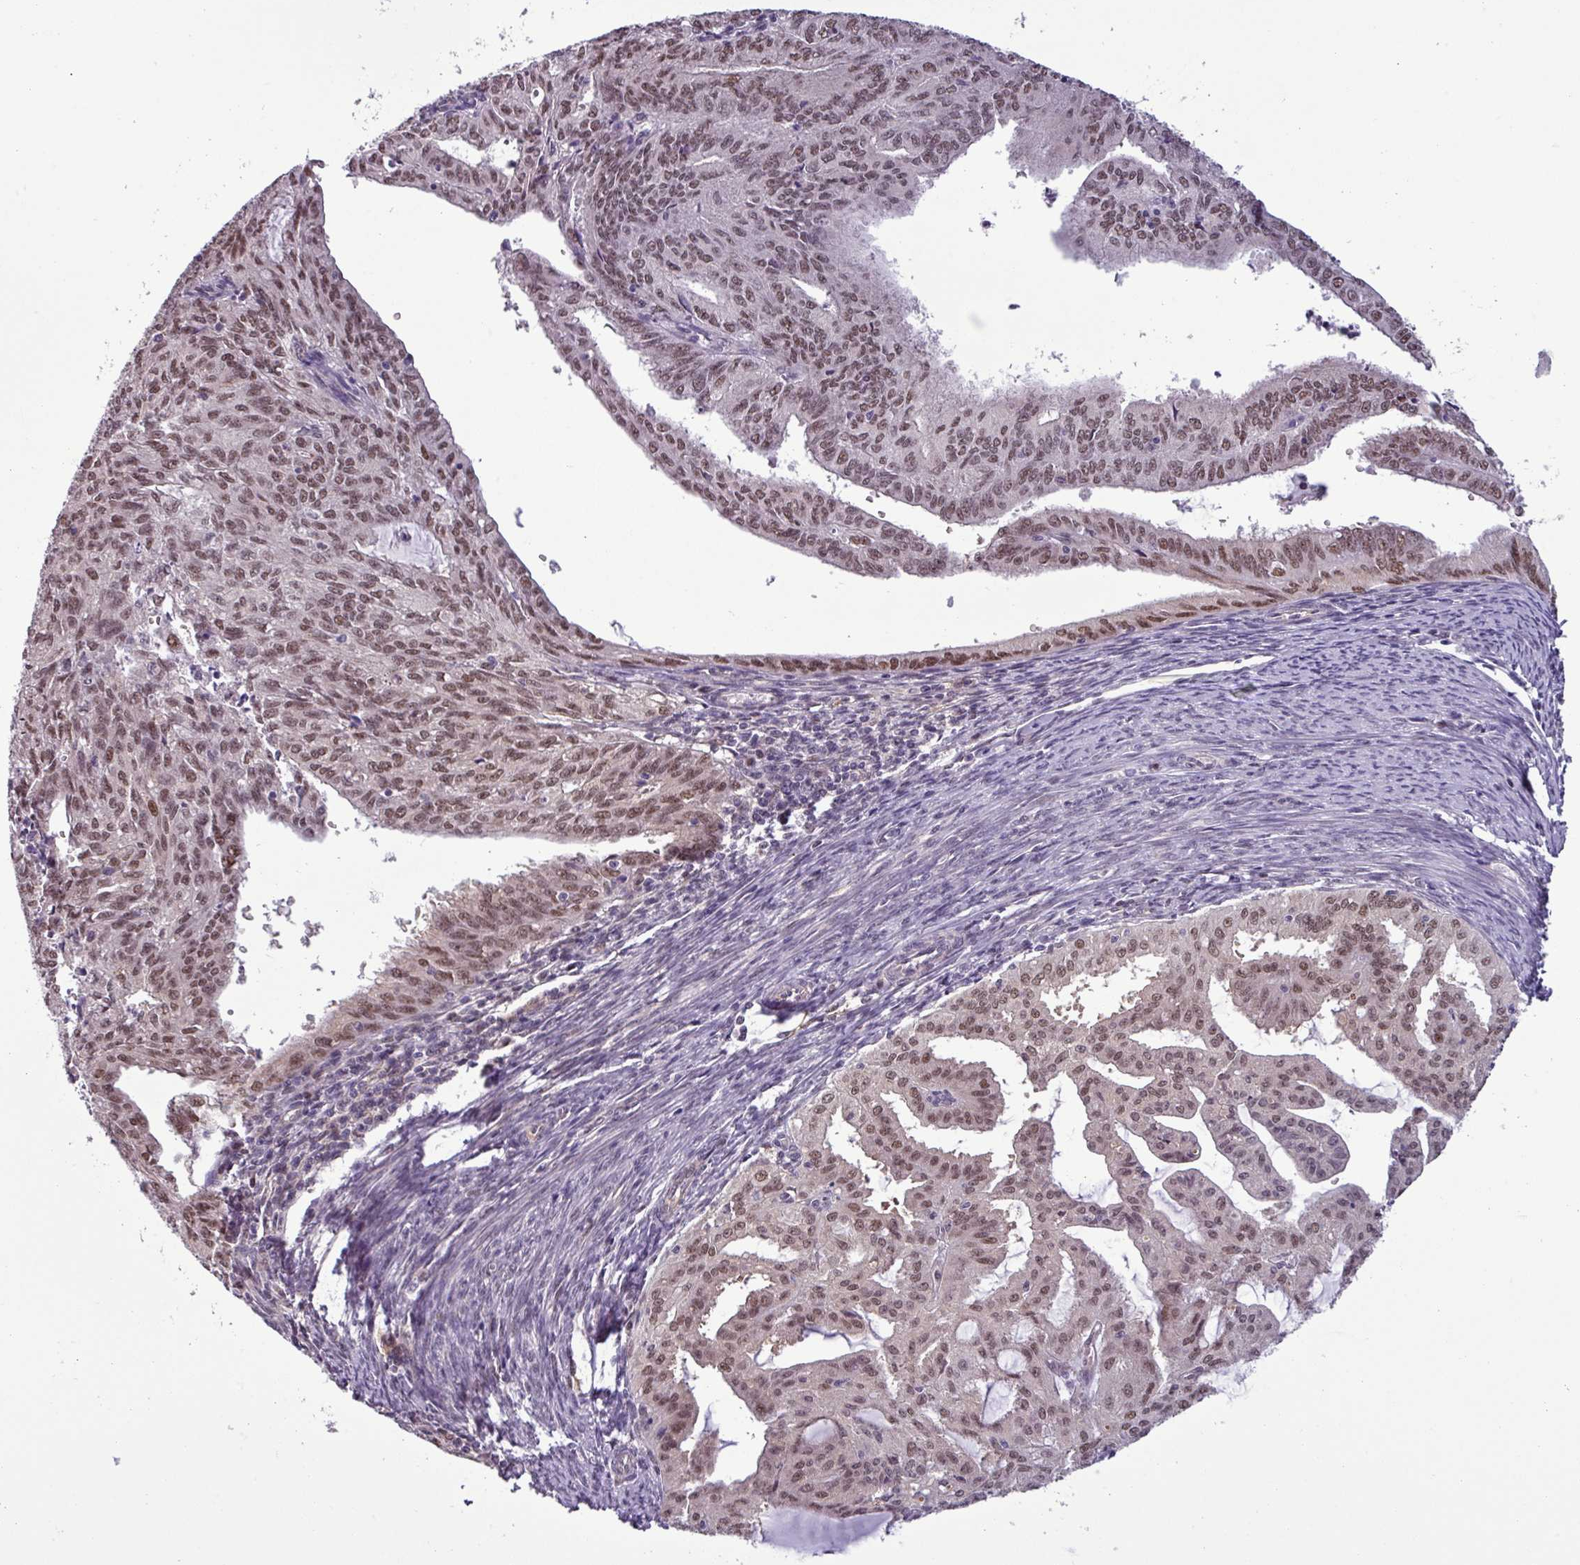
{"staining": {"intensity": "moderate", "quantity": ">75%", "location": "nuclear"}, "tissue": "endometrial cancer", "cell_type": "Tumor cells", "image_type": "cancer", "snomed": [{"axis": "morphology", "description": "Adenocarcinoma, NOS"}, {"axis": "topography", "description": "Endometrium"}], "caption": "The micrograph displays immunohistochemical staining of endometrial adenocarcinoma. There is moderate nuclear positivity is appreciated in about >75% of tumor cells.", "gene": "NPFFR1", "patient": {"sex": "female", "age": 70}}